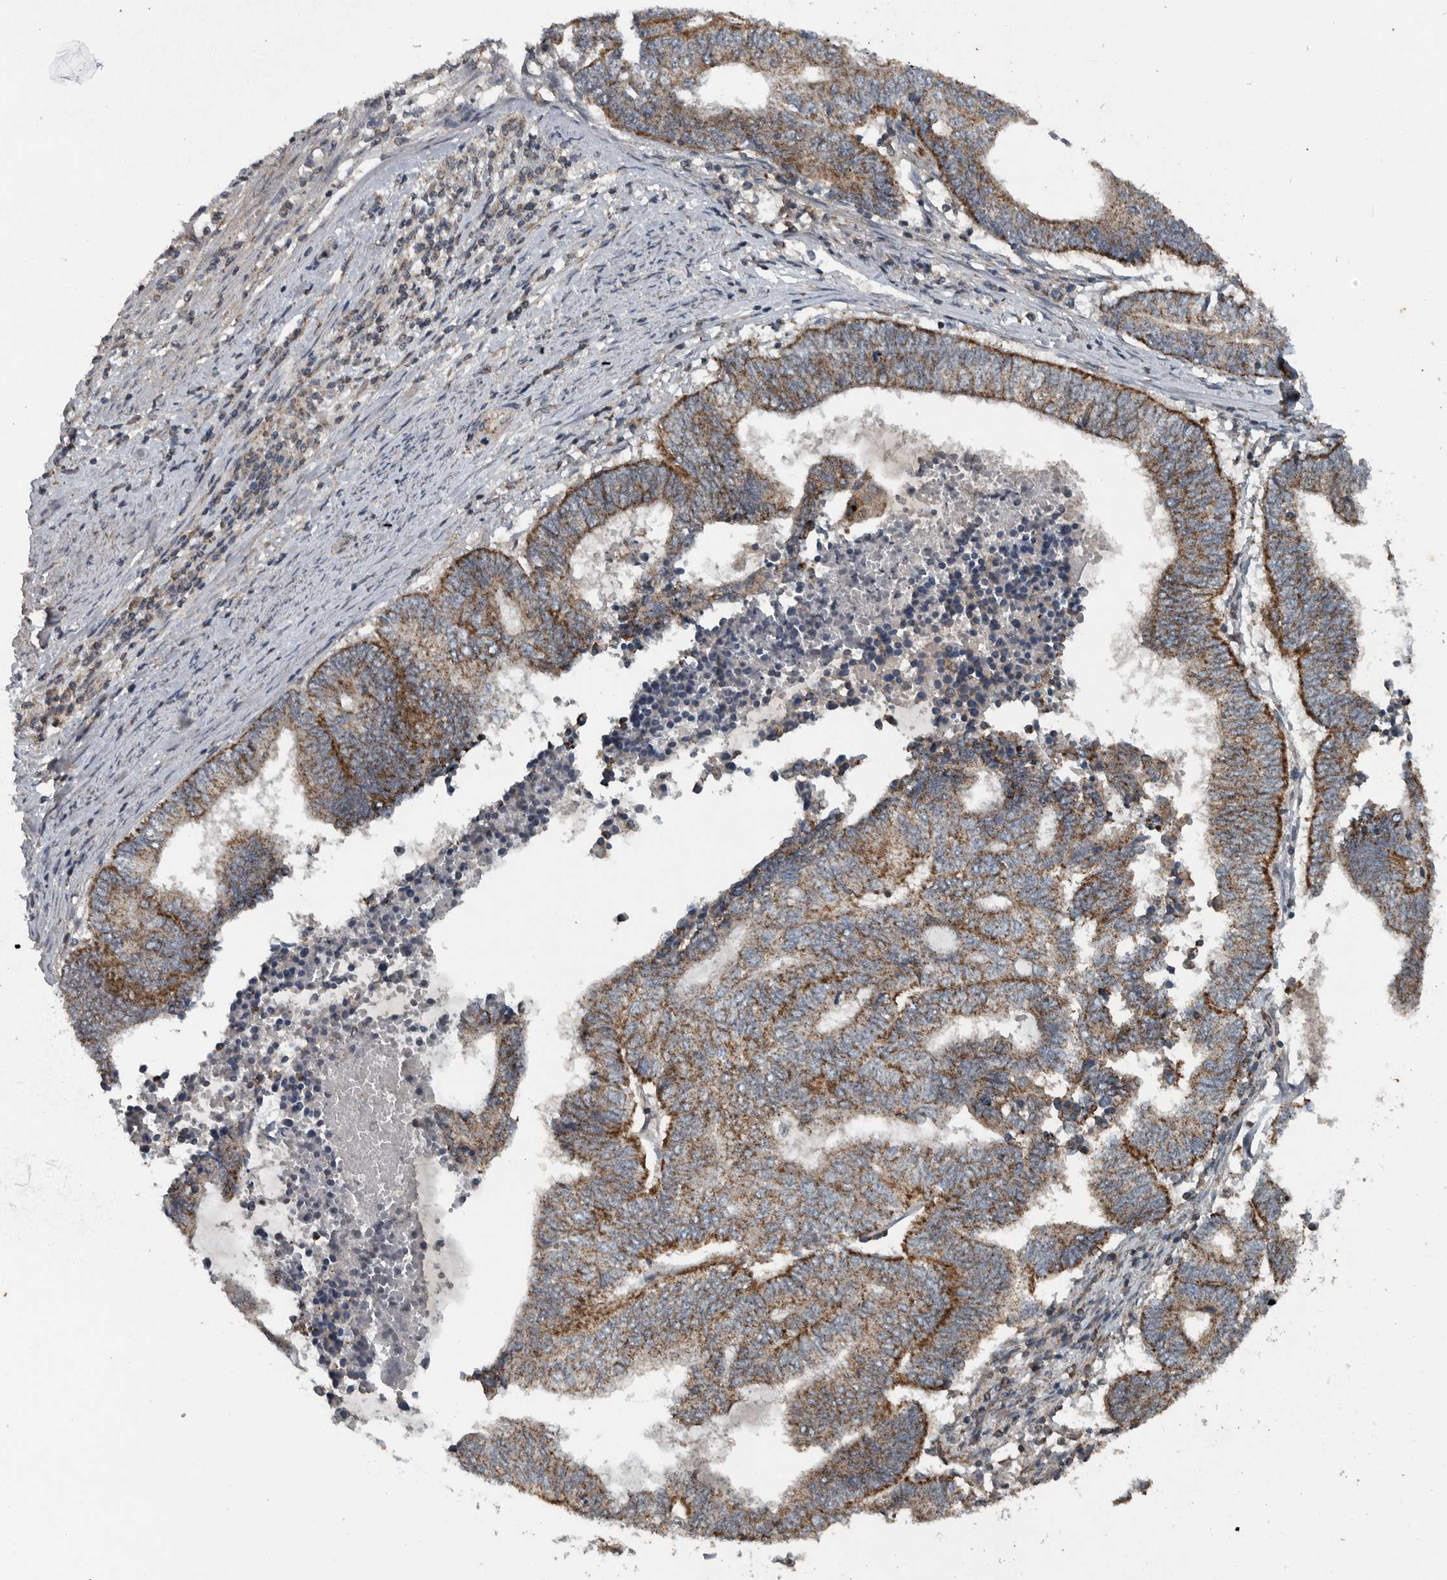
{"staining": {"intensity": "moderate", "quantity": ">75%", "location": "cytoplasmic/membranous"}, "tissue": "endometrial cancer", "cell_type": "Tumor cells", "image_type": "cancer", "snomed": [{"axis": "morphology", "description": "Adenocarcinoma, NOS"}, {"axis": "topography", "description": "Uterus"}, {"axis": "topography", "description": "Endometrium"}], "caption": "Moderate cytoplasmic/membranous protein positivity is appreciated in about >75% of tumor cells in endometrial cancer (adenocarcinoma). The staining is performed using DAB (3,3'-diaminobenzidine) brown chromogen to label protein expression. The nuclei are counter-stained blue using hematoxylin.", "gene": "IL6ST", "patient": {"sex": "female", "age": 70}}